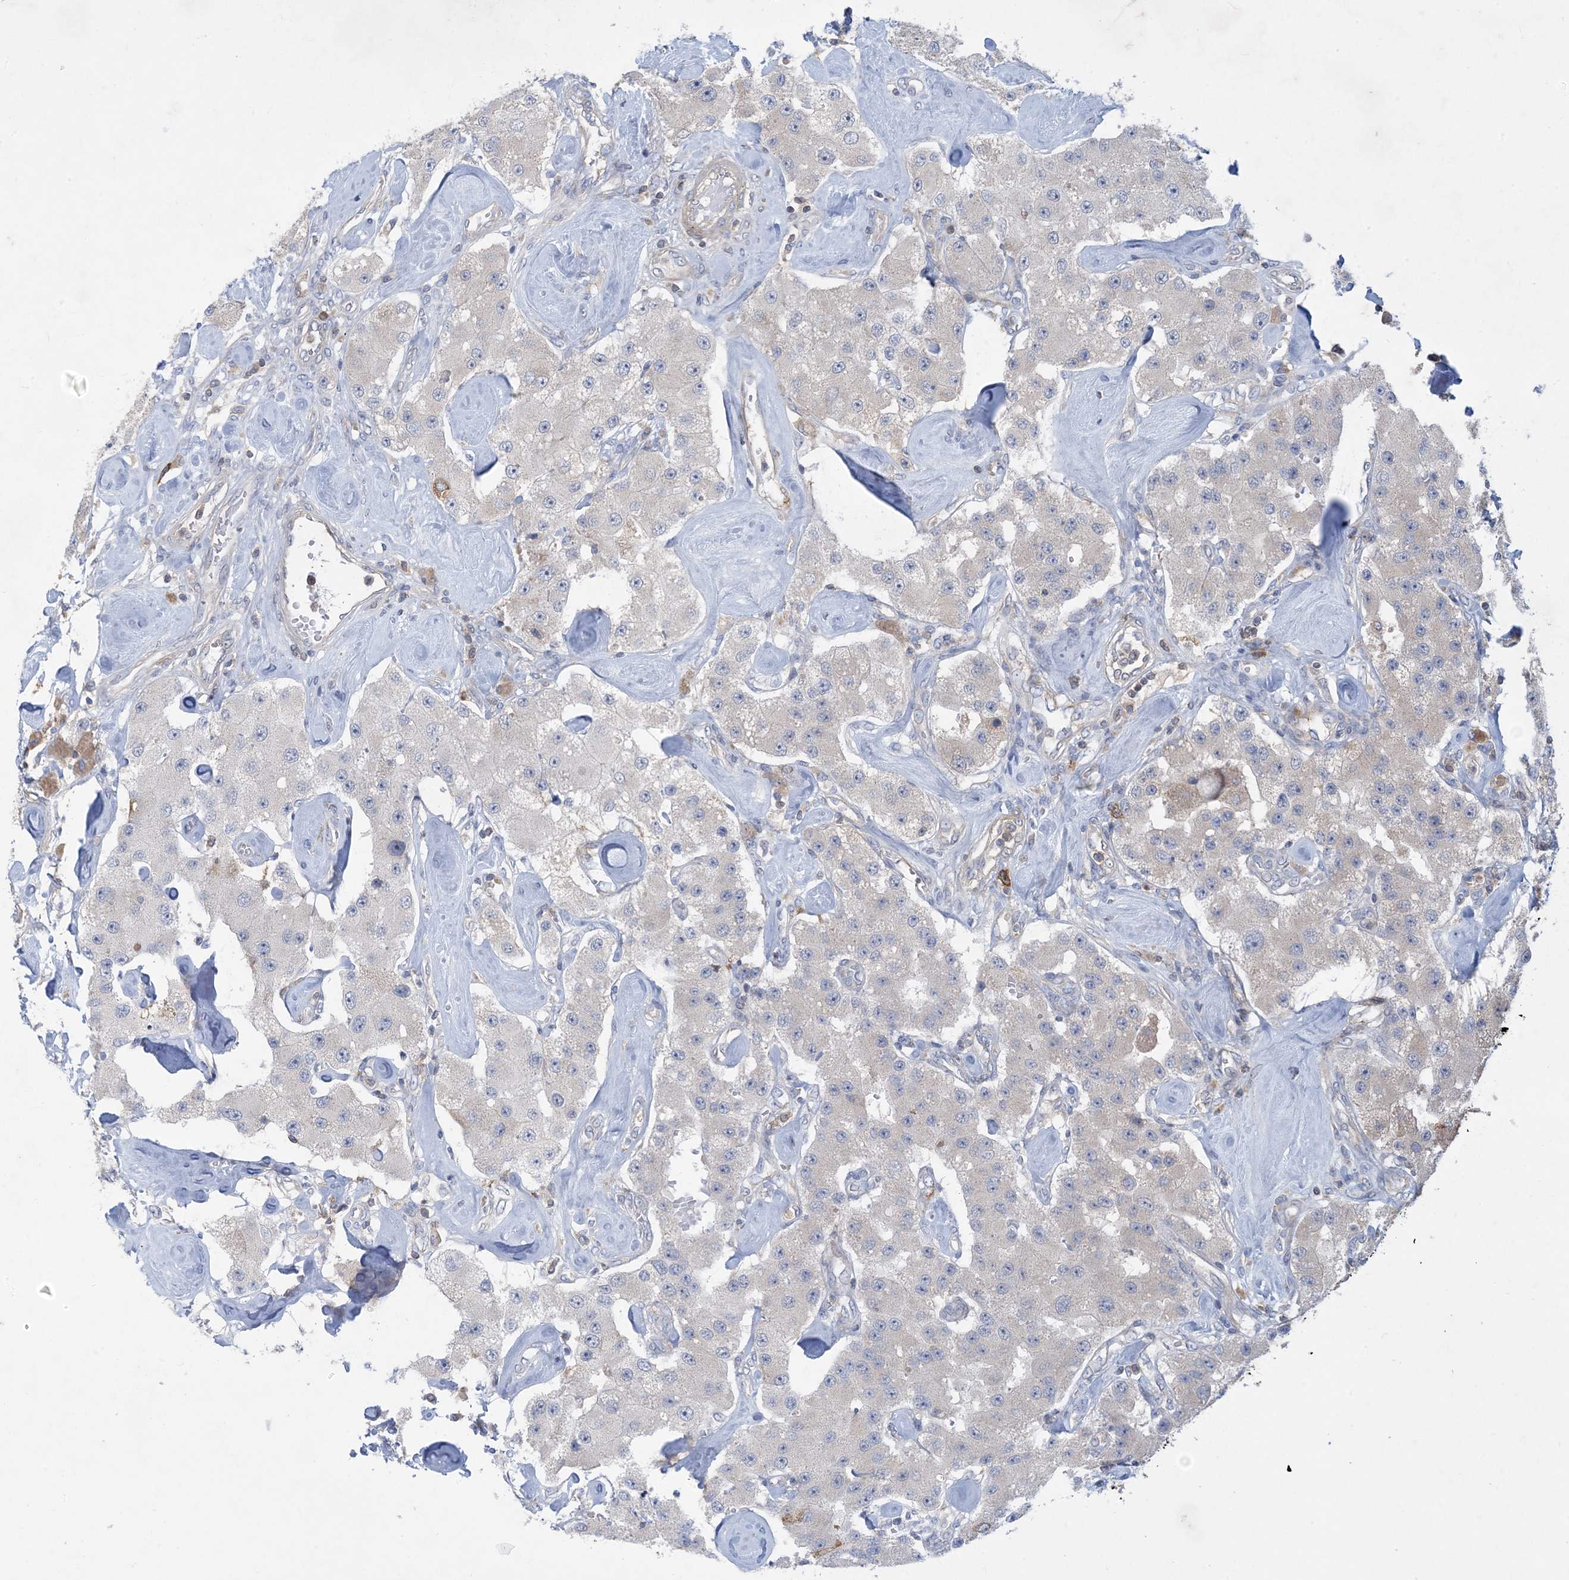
{"staining": {"intensity": "negative", "quantity": "none", "location": "none"}, "tissue": "carcinoid", "cell_type": "Tumor cells", "image_type": "cancer", "snomed": [{"axis": "morphology", "description": "Carcinoid, malignant, NOS"}, {"axis": "topography", "description": "Pancreas"}], "caption": "An IHC photomicrograph of carcinoid (malignant) is shown. There is no staining in tumor cells of carcinoid (malignant).", "gene": "AOC1", "patient": {"sex": "male", "age": 41}}